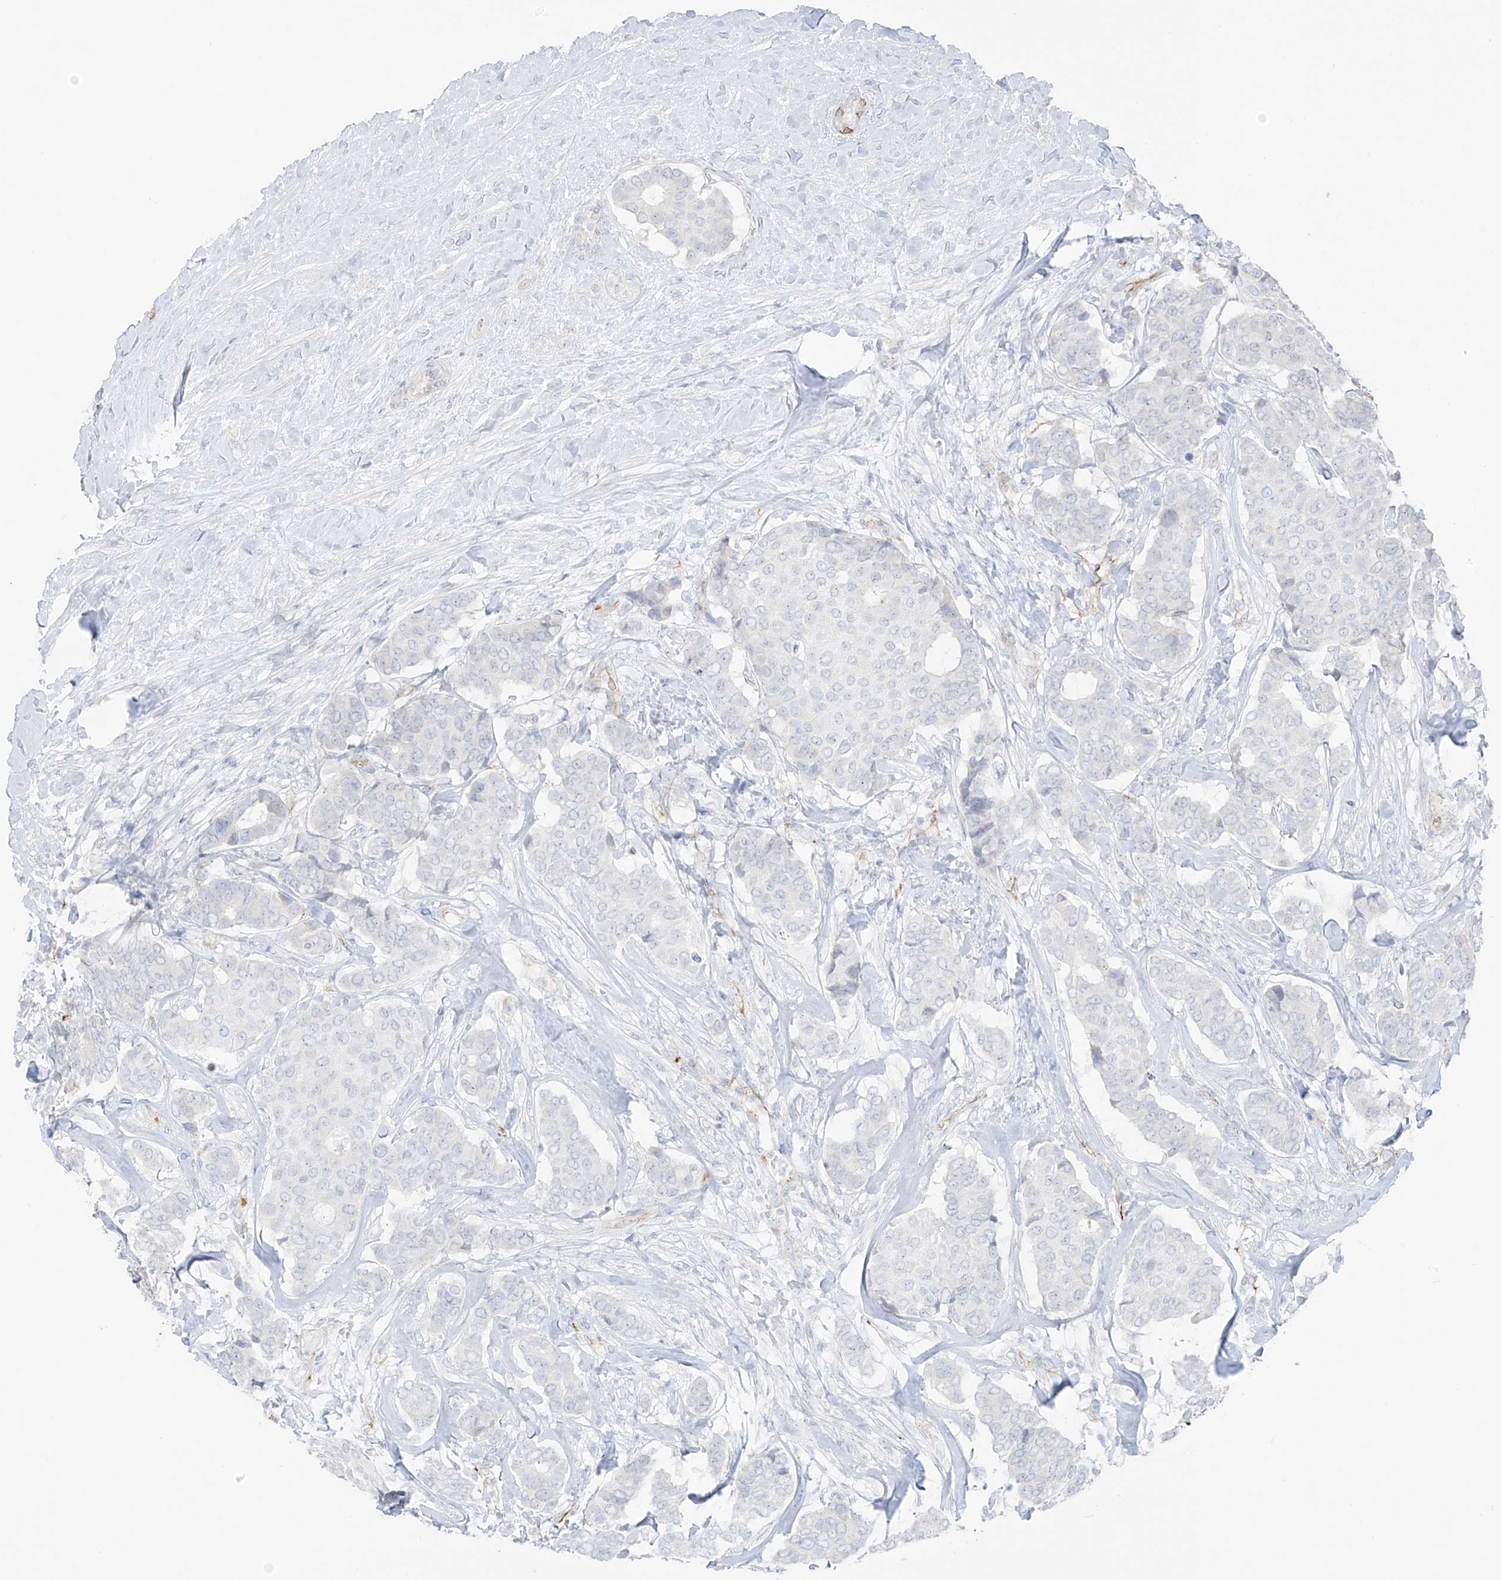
{"staining": {"intensity": "negative", "quantity": "none", "location": "none"}, "tissue": "breast cancer", "cell_type": "Tumor cells", "image_type": "cancer", "snomed": [{"axis": "morphology", "description": "Duct carcinoma"}, {"axis": "topography", "description": "Breast"}], "caption": "The micrograph shows no significant positivity in tumor cells of breast cancer (infiltrating ductal carcinoma).", "gene": "C11orf87", "patient": {"sex": "female", "age": 75}}